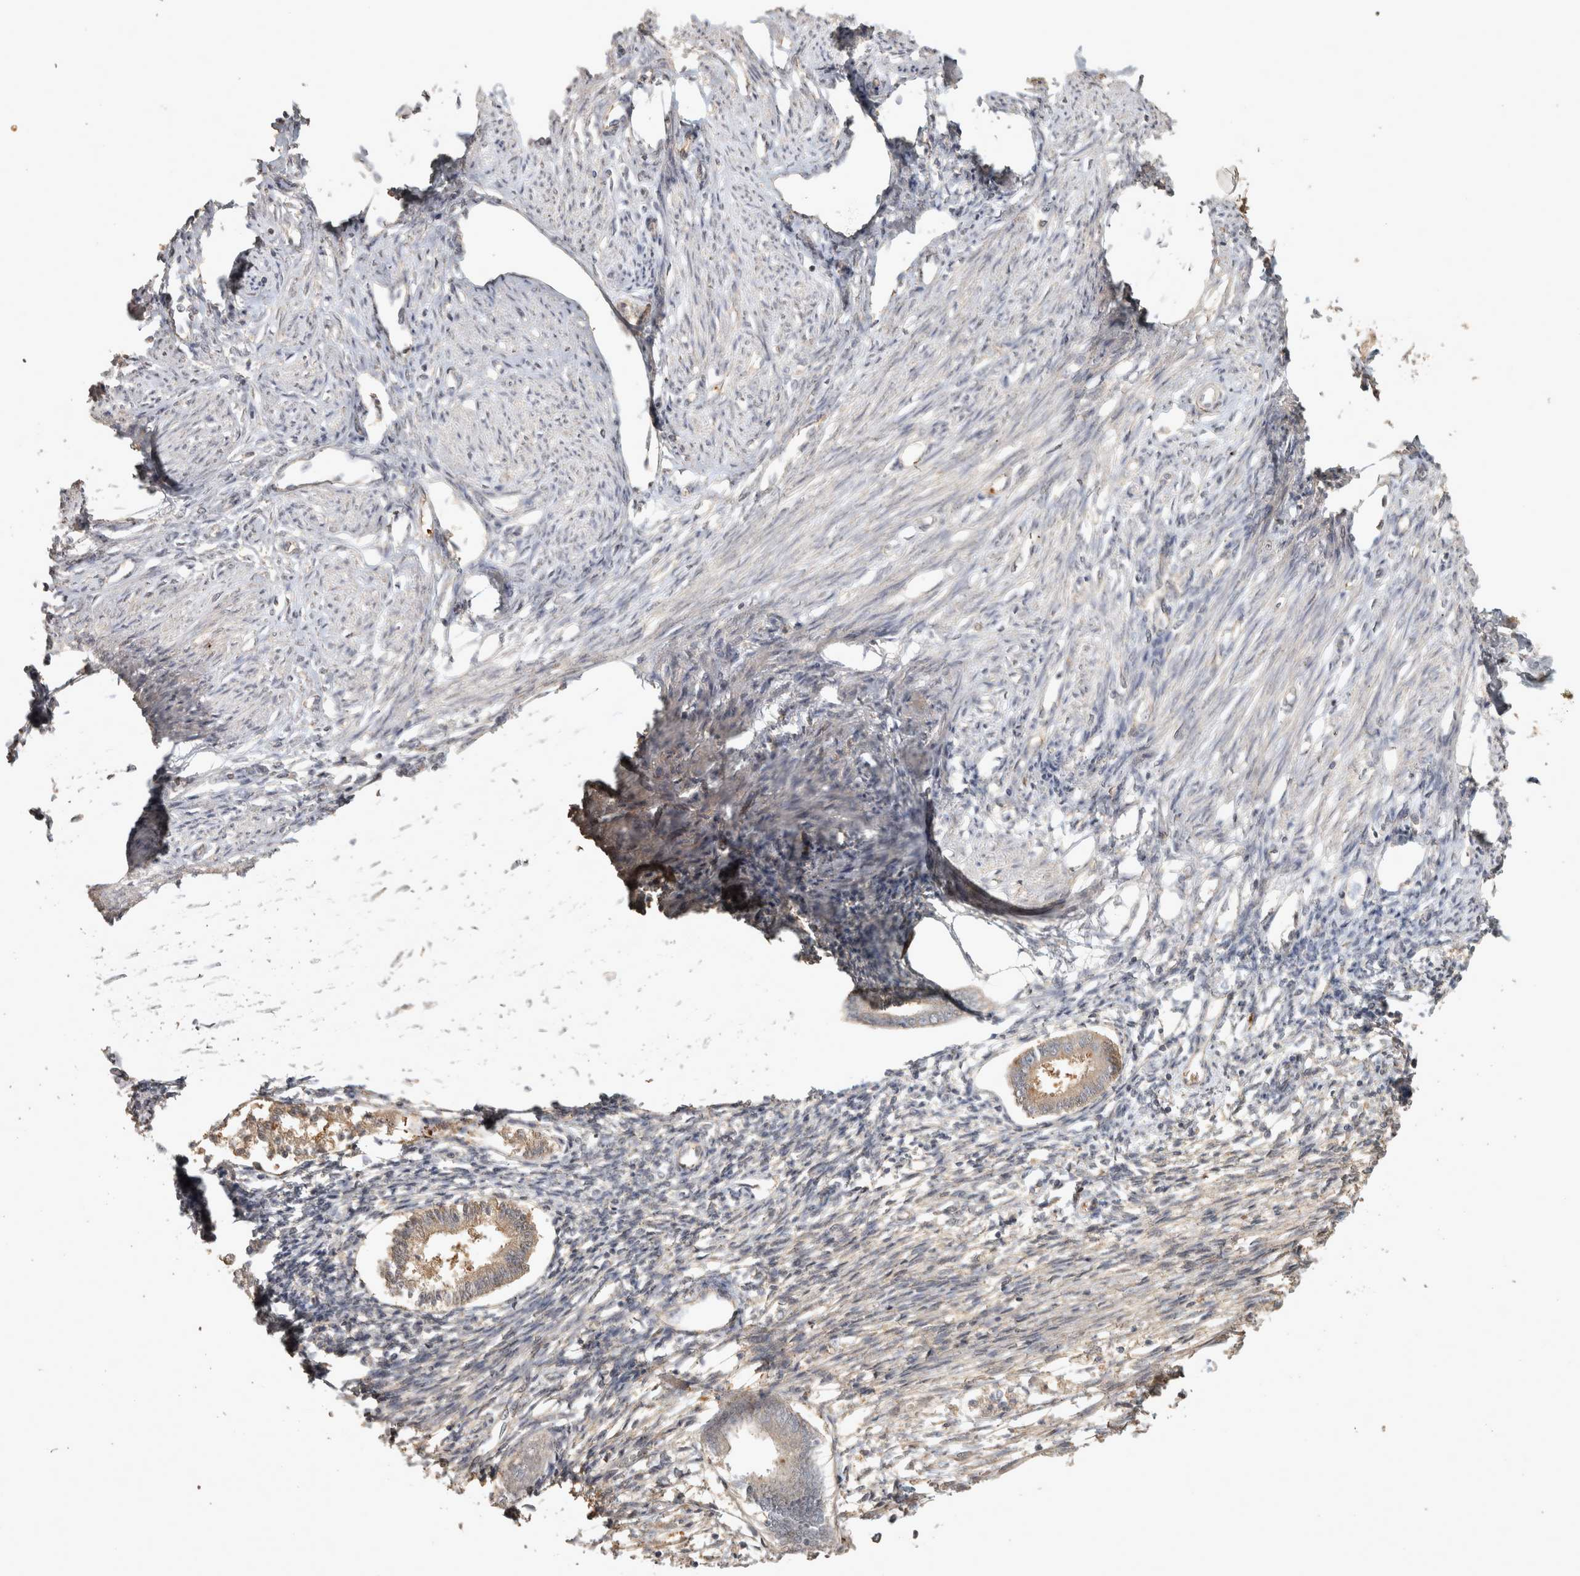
{"staining": {"intensity": "negative", "quantity": "none", "location": "none"}, "tissue": "endometrium", "cell_type": "Cells in endometrial stroma", "image_type": "normal", "snomed": [{"axis": "morphology", "description": "Normal tissue, NOS"}, {"axis": "topography", "description": "Endometrium"}], "caption": "This is an immunohistochemistry image of benign endometrium. There is no staining in cells in endometrial stroma.", "gene": "OSTN", "patient": {"sex": "female", "age": 56}}